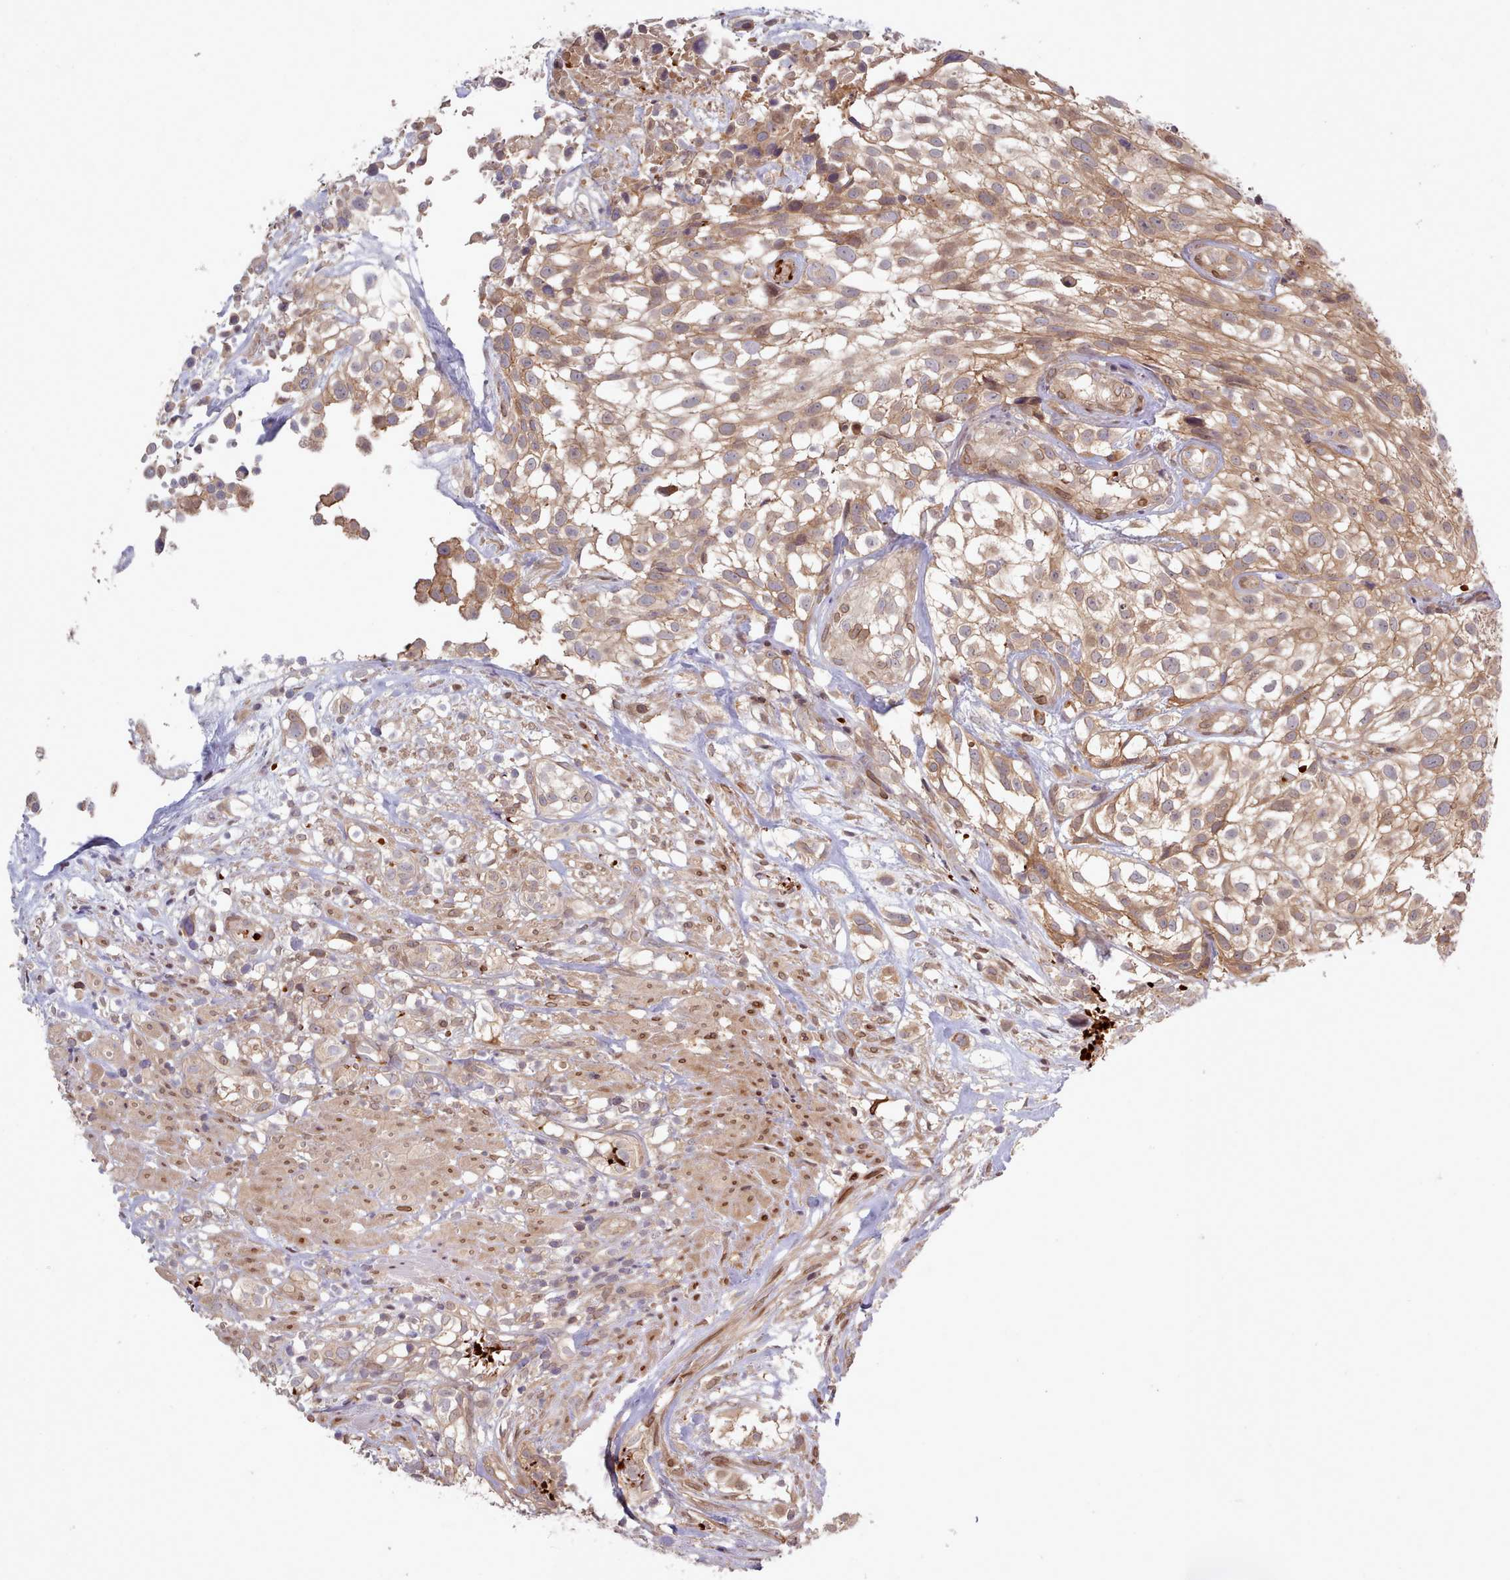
{"staining": {"intensity": "moderate", "quantity": ">75%", "location": "cytoplasmic/membranous"}, "tissue": "urothelial cancer", "cell_type": "Tumor cells", "image_type": "cancer", "snomed": [{"axis": "morphology", "description": "Urothelial carcinoma, High grade"}, {"axis": "topography", "description": "Urinary bladder"}], "caption": "Urothelial carcinoma (high-grade) stained with DAB (3,3'-diaminobenzidine) immunohistochemistry exhibits medium levels of moderate cytoplasmic/membranous expression in about >75% of tumor cells.", "gene": "UBE2G1", "patient": {"sex": "male", "age": 56}}